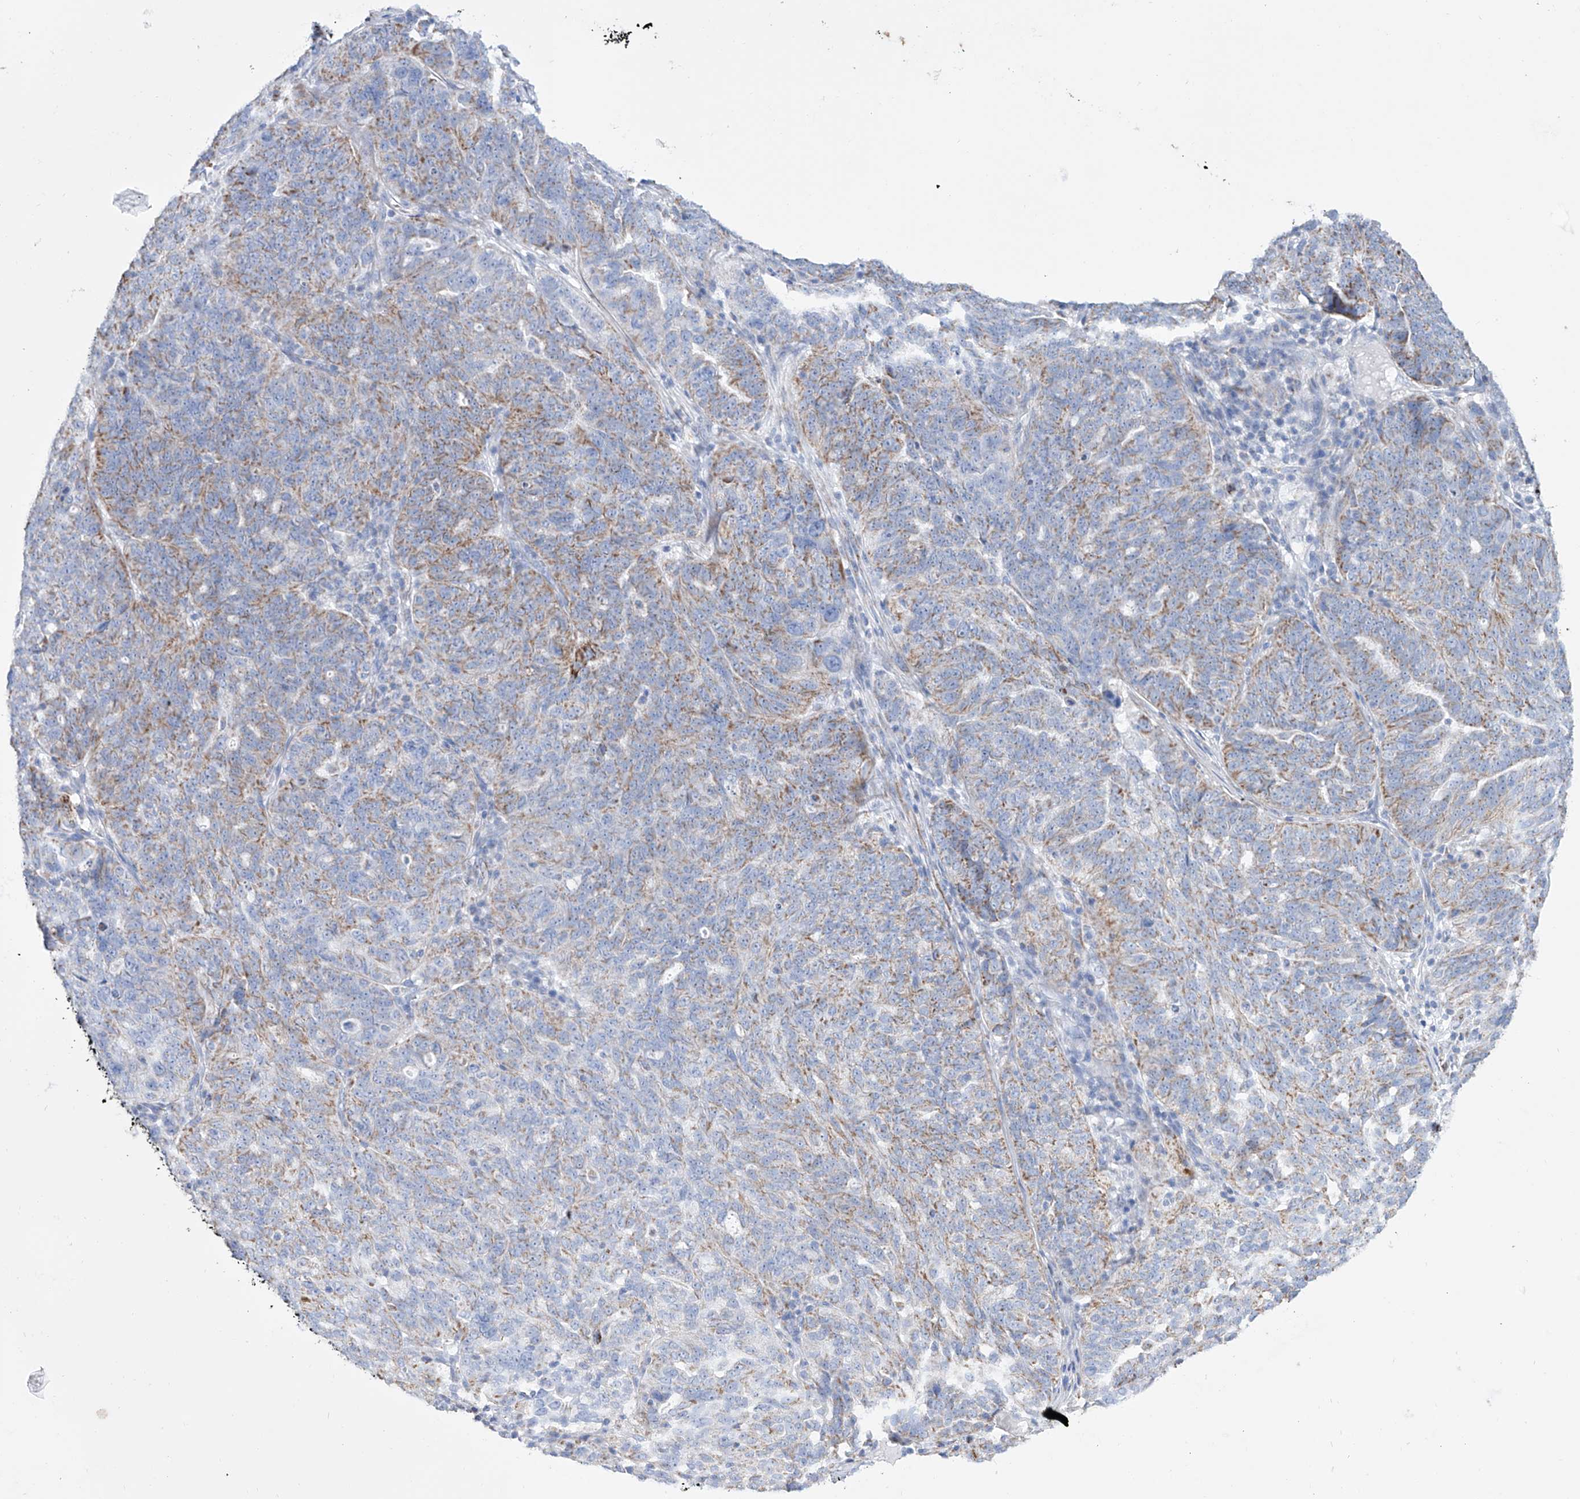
{"staining": {"intensity": "weak", "quantity": "25%-75%", "location": "cytoplasmic/membranous"}, "tissue": "ovarian cancer", "cell_type": "Tumor cells", "image_type": "cancer", "snomed": [{"axis": "morphology", "description": "Cystadenocarcinoma, serous, NOS"}, {"axis": "topography", "description": "Ovary"}], "caption": "Protein staining reveals weak cytoplasmic/membranous expression in about 25%-75% of tumor cells in ovarian cancer.", "gene": "ALDH6A1", "patient": {"sex": "female", "age": 59}}